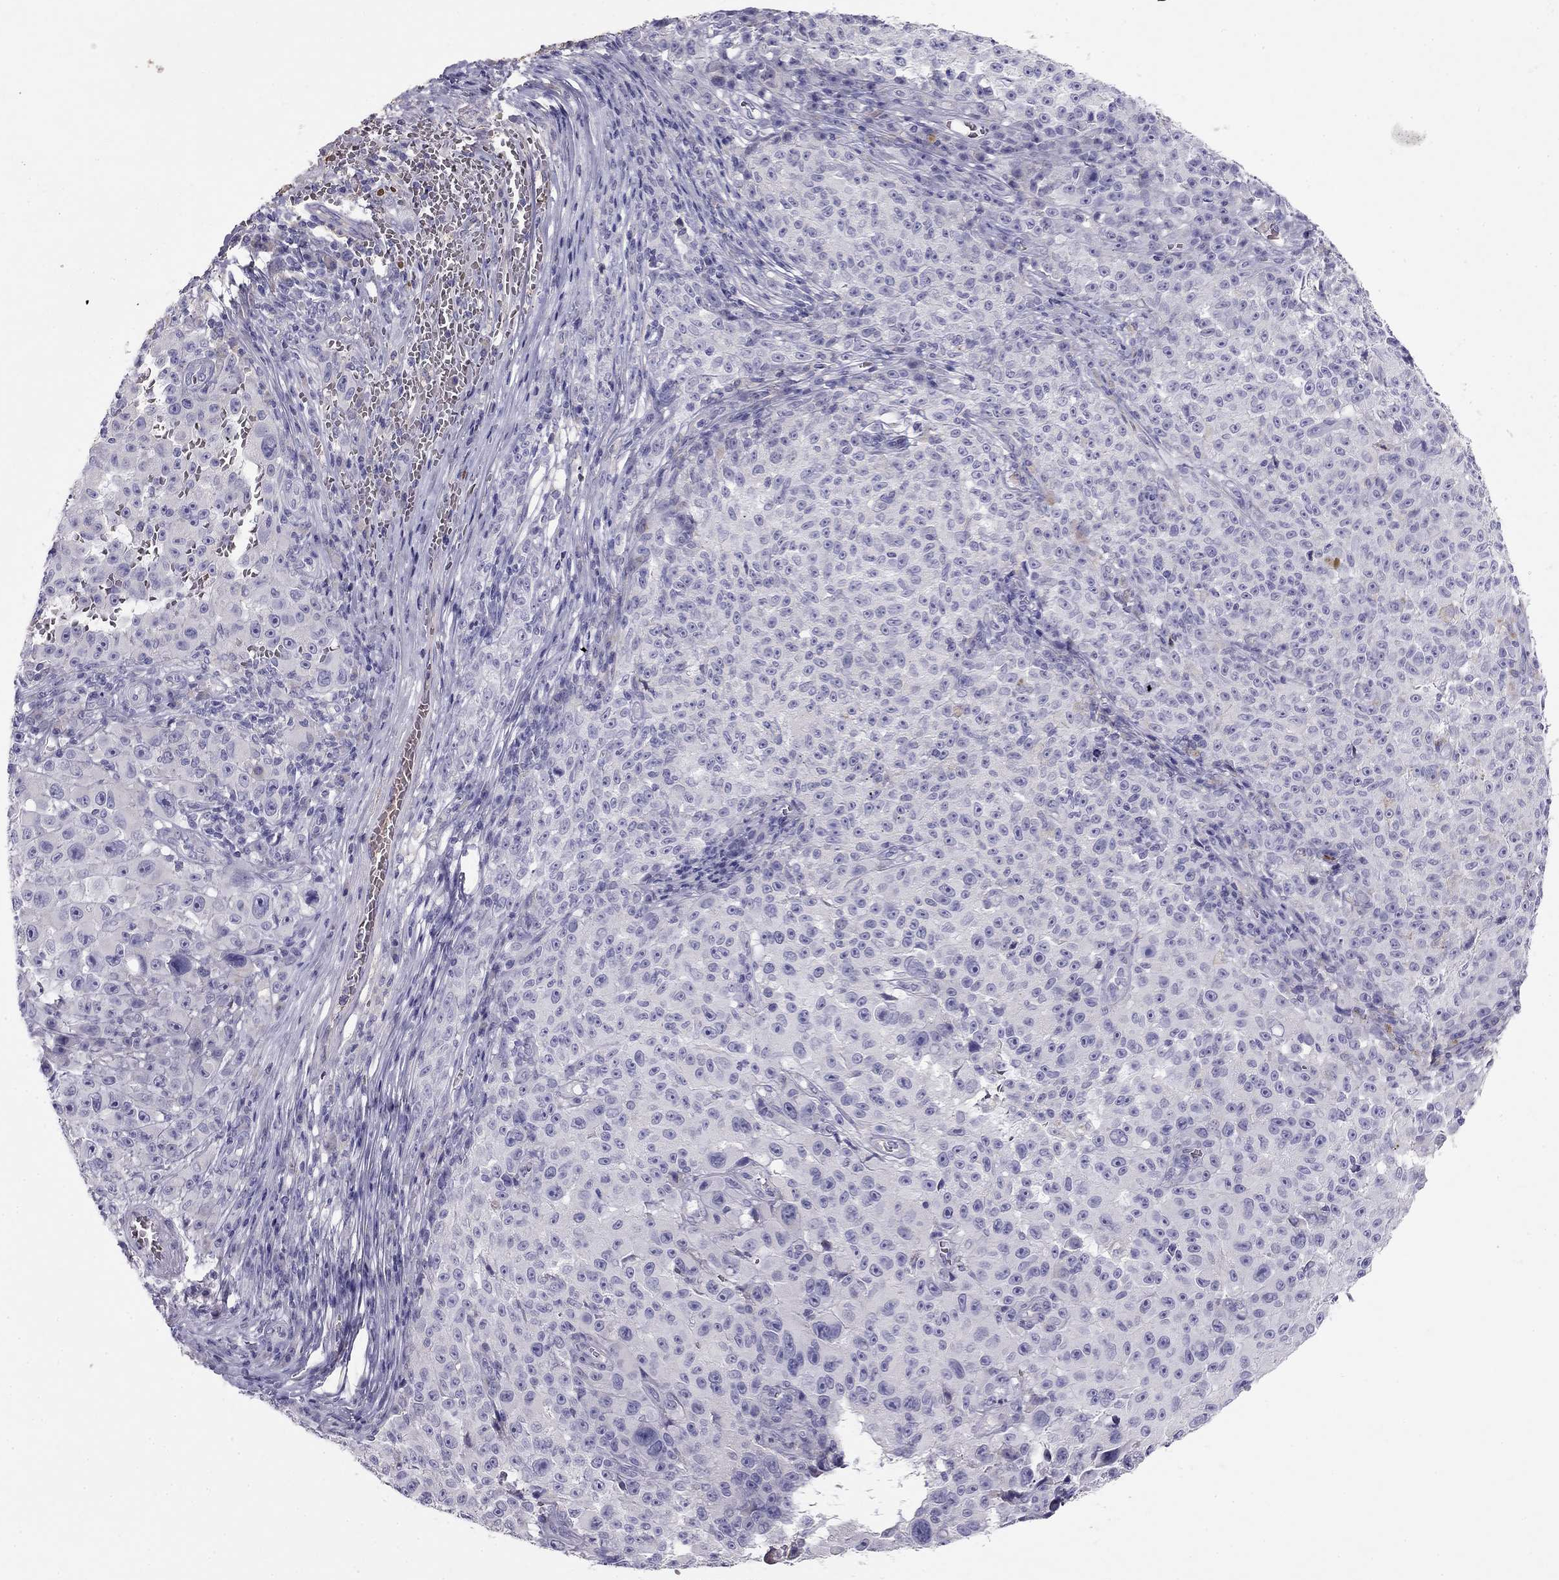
{"staining": {"intensity": "negative", "quantity": "none", "location": "none"}, "tissue": "melanoma", "cell_type": "Tumor cells", "image_type": "cancer", "snomed": [{"axis": "morphology", "description": "Malignant melanoma, NOS"}, {"axis": "topography", "description": "Skin"}], "caption": "Human melanoma stained for a protein using IHC displays no staining in tumor cells.", "gene": "RHD", "patient": {"sex": "female", "age": 82}}